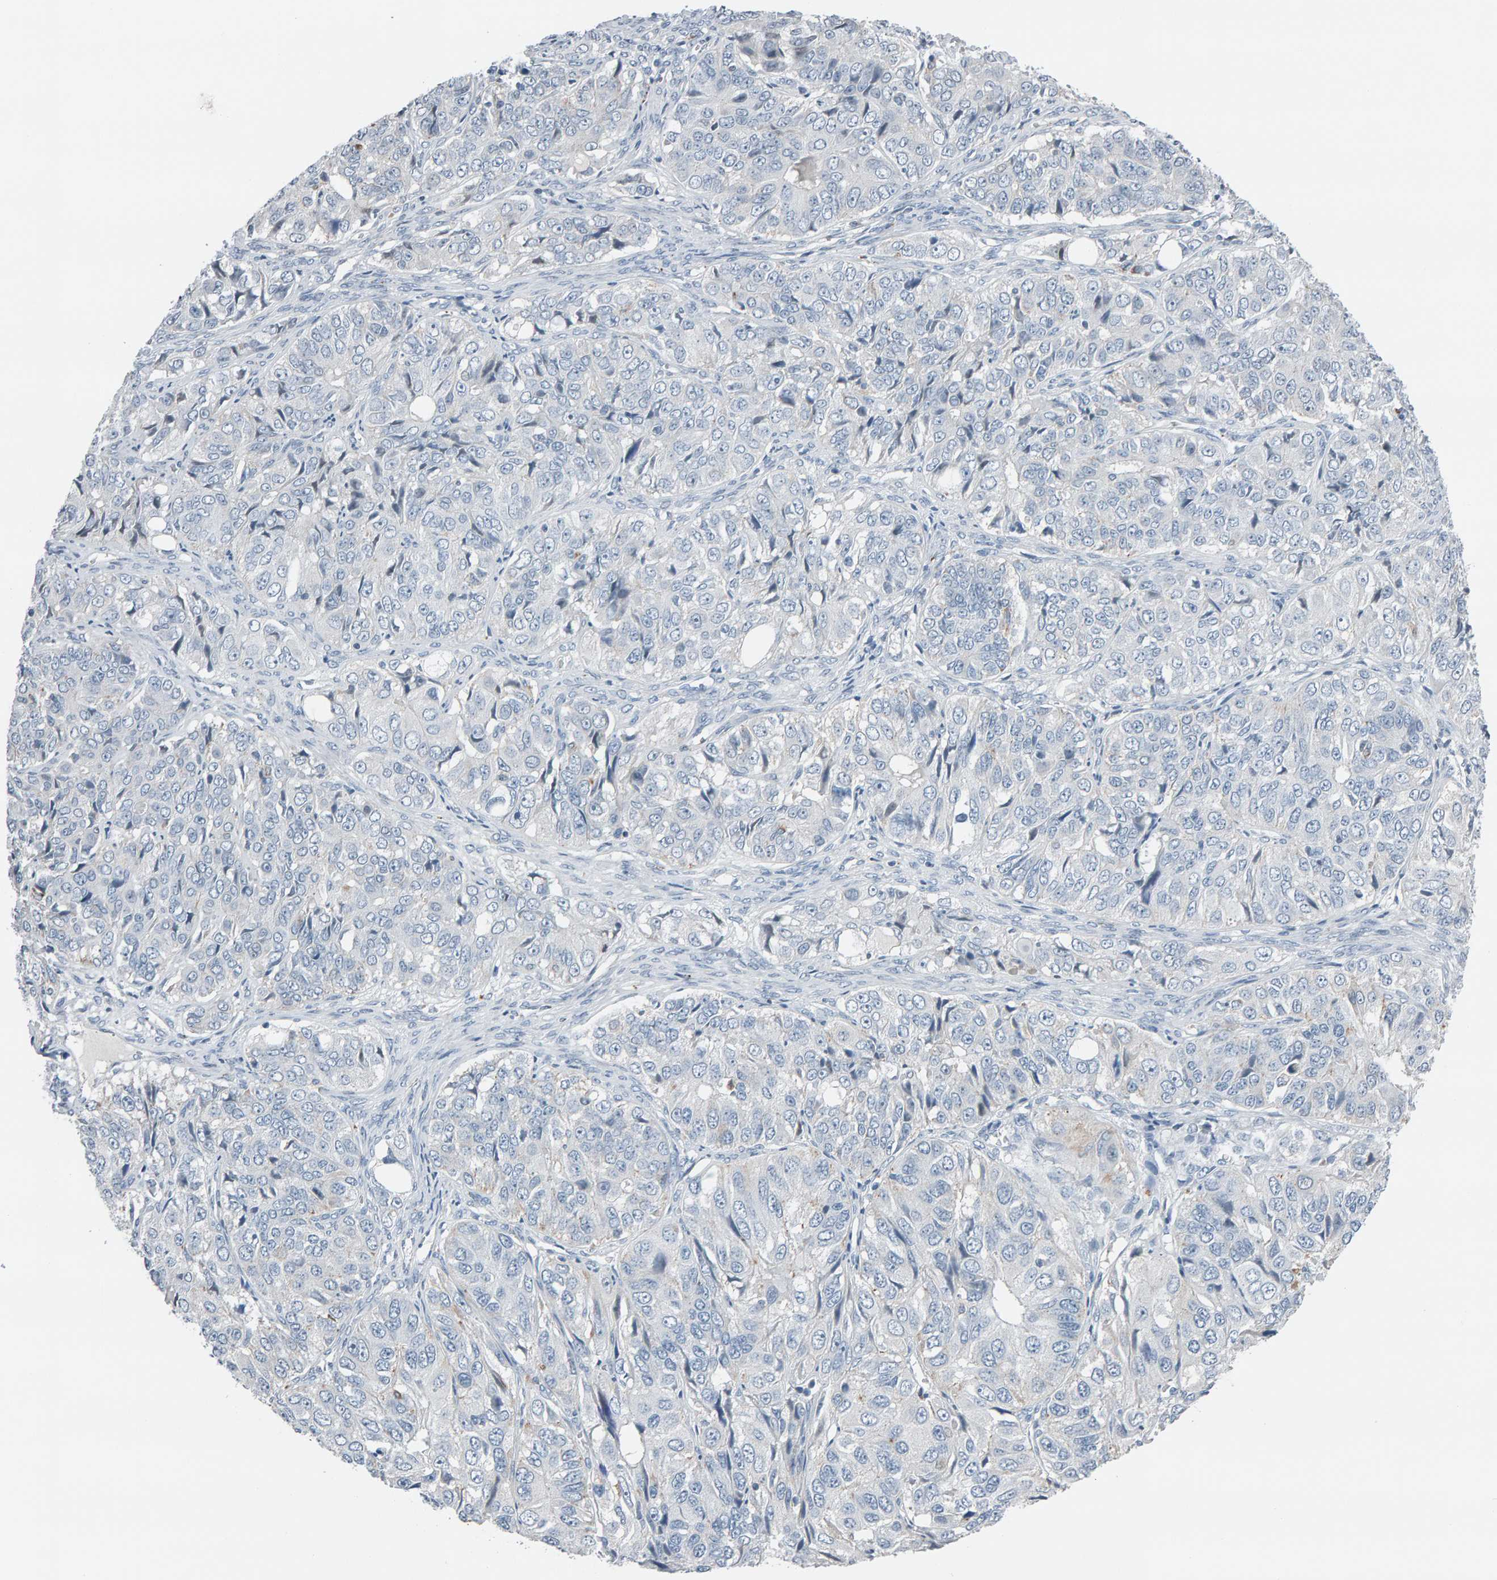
{"staining": {"intensity": "negative", "quantity": "none", "location": "none"}, "tissue": "ovarian cancer", "cell_type": "Tumor cells", "image_type": "cancer", "snomed": [{"axis": "morphology", "description": "Carcinoma, endometroid"}, {"axis": "topography", "description": "Ovary"}], "caption": "This is a image of immunohistochemistry (IHC) staining of ovarian cancer, which shows no positivity in tumor cells. (Stains: DAB (3,3'-diaminobenzidine) immunohistochemistry (IHC) with hematoxylin counter stain, Microscopy: brightfield microscopy at high magnification).", "gene": "IPPK", "patient": {"sex": "female", "age": 51}}